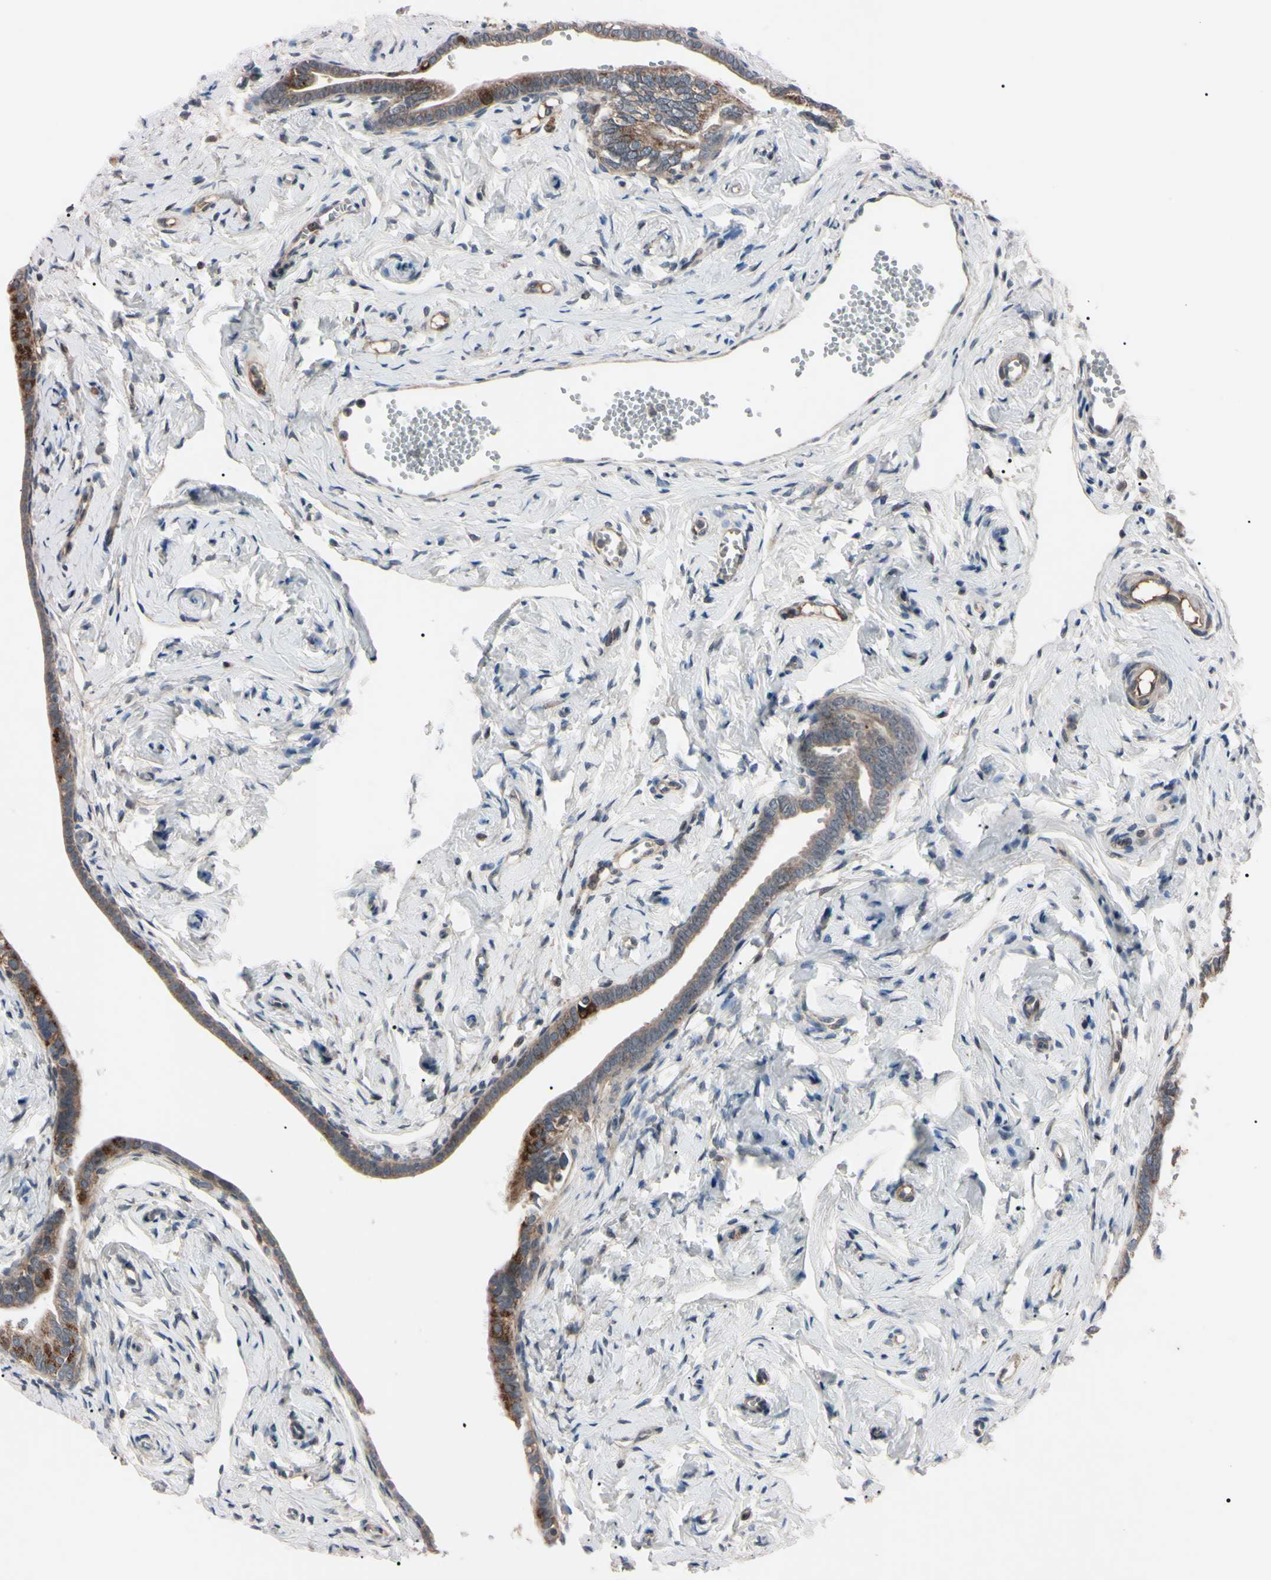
{"staining": {"intensity": "moderate", "quantity": ">75%", "location": "cytoplasmic/membranous"}, "tissue": "fallopian tube", "cell_type": "Glandular cells", "image_type": "normal", "snomed": [{"axis": "morphology", "description": "Normal tissue, NOS"}, {"axis": "topography", "description": "Fallopian tube"}], "caption": "Immunohistochemistry micrograph of unremarkable fallopian tube: fallopian tube stained using immunohistochemistry displays medium levels of moderate protein expression localized specifically in the cytoplasmic/membranous of glandular cells, appearing as a cytoplasmic/membranous brown color.", "gene": "TNFRSF1A", "patient": {"sex": "female", "age": 71}}